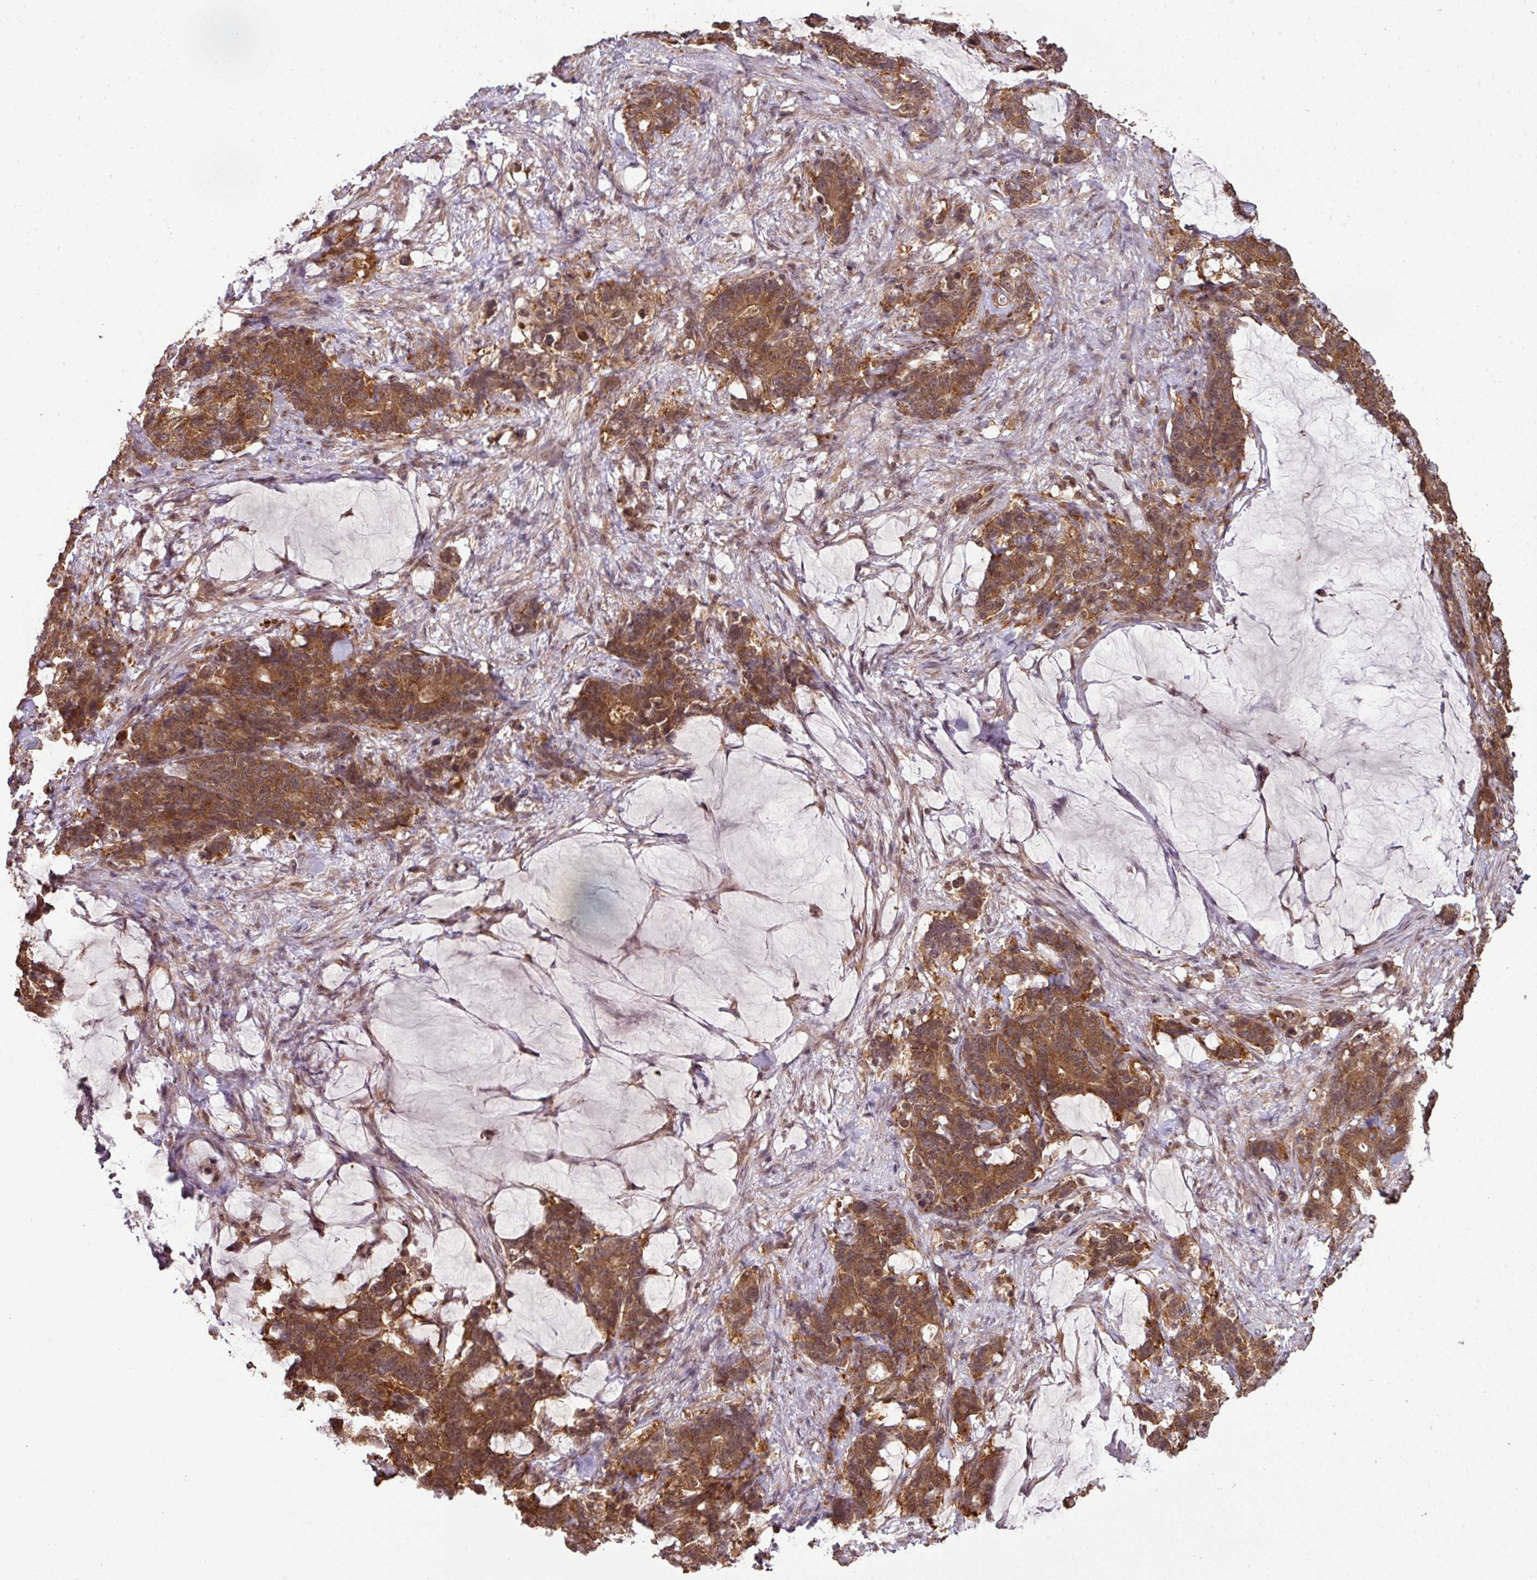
{"staining": {"intensity": "moderate", "quantity": ">75%", "location": "cytoplasmic/membranous,nuclear"}, "tissue": "stomach cancer", "cell_type": "Tumor cells", "image_type": "cancer", "snomed": [{"axis": "morphology", "description": "Normal tissue, NOS"}, {"axis": "morphology", "description": "Adenocarcinoma, NOS"}, {"axis": "topography", "description": "Stomach"}], "caption": "Stomach cancer (adenocarcinoma) tissue displays moderate cytoplasmic/membranous and nuclear staining in approximately >75% of tumor cells, visualized by immunohistochemistry. (DAB (3,3'-diaminobenzidine) = brown stain, brightfield microscopy at high magnification).", "gene": "ANKRD18A", "patient": {"sex": "female", "age": 64}}